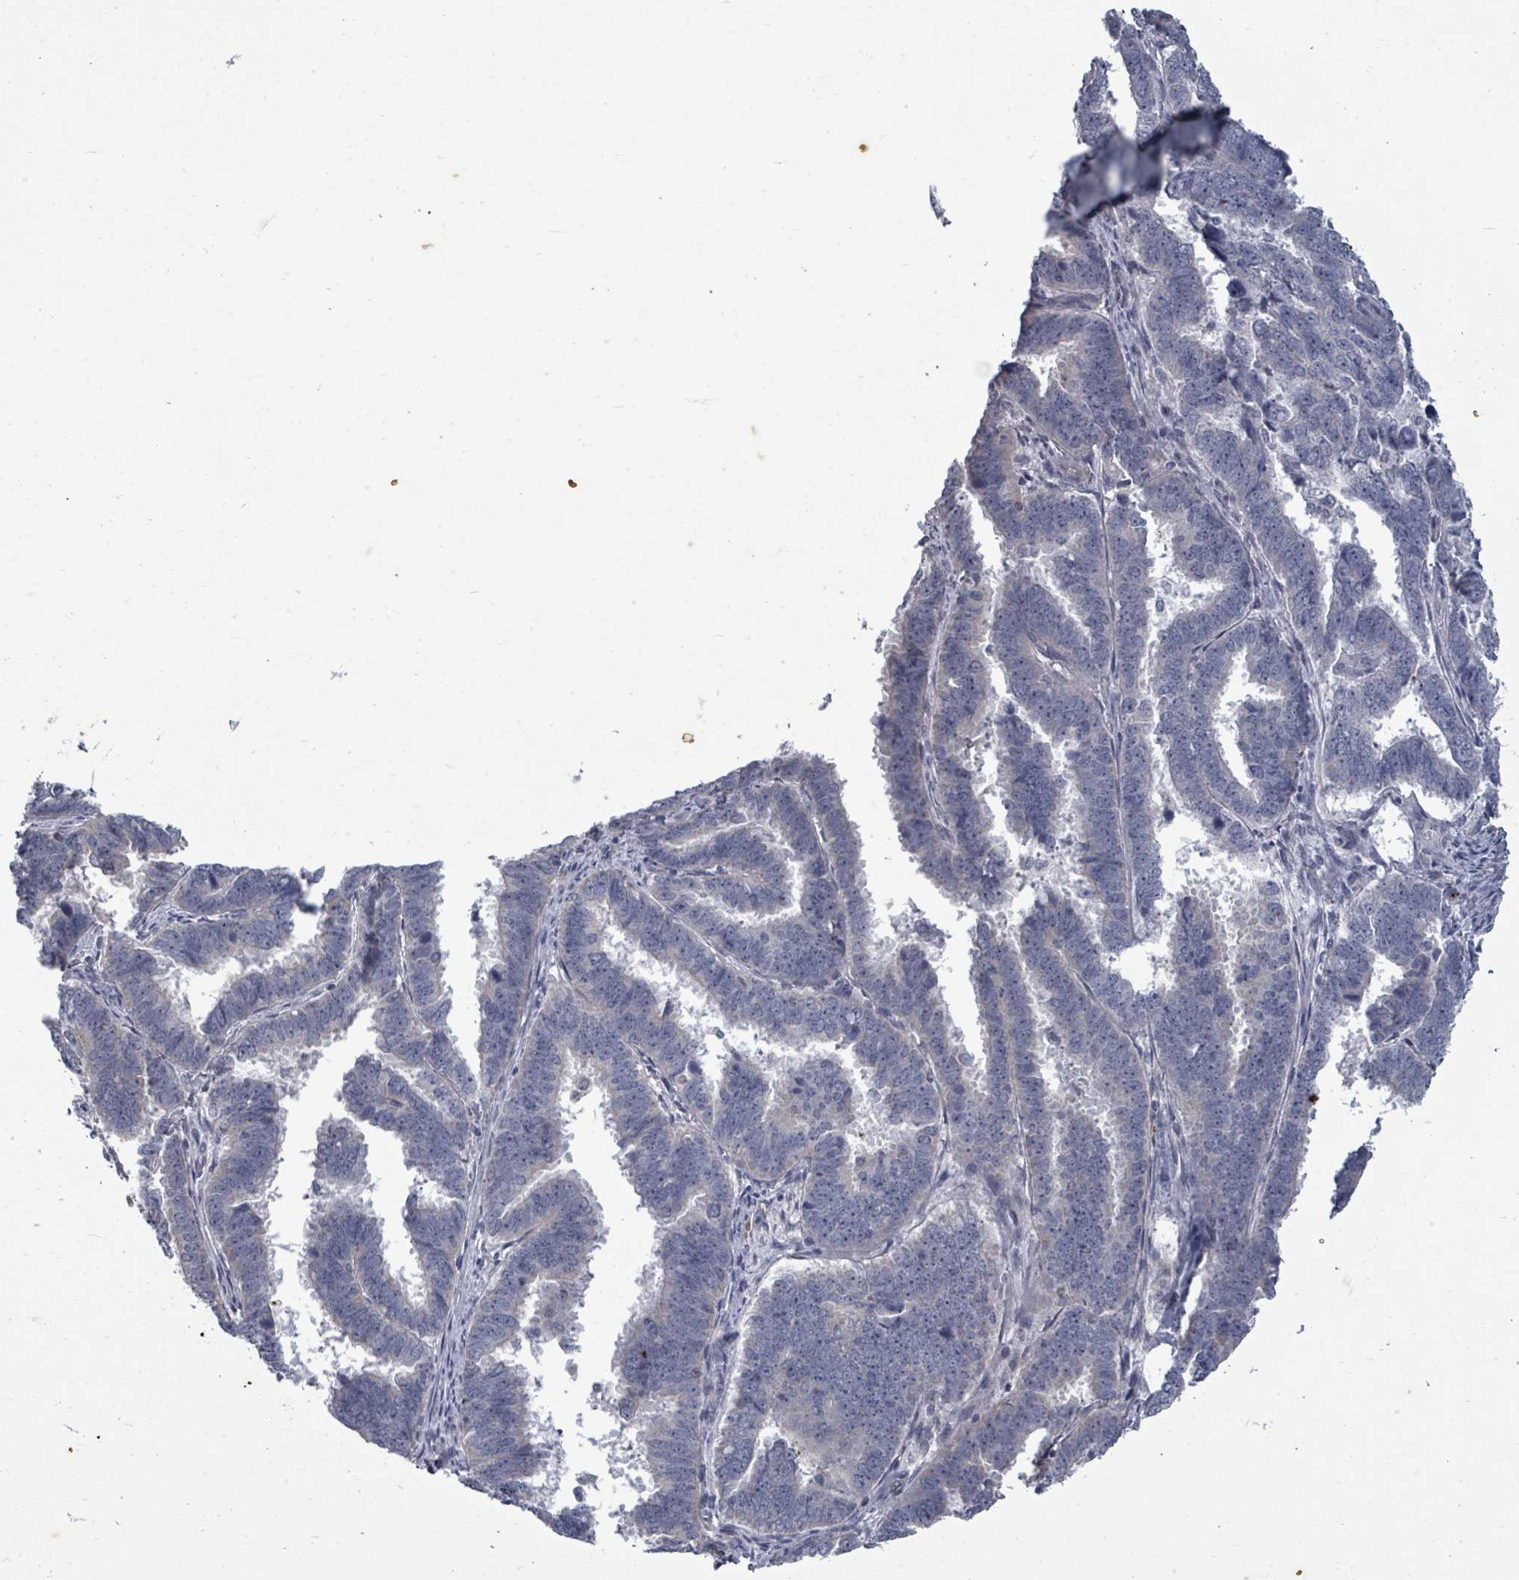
{"staining": {"intensity": "negative", "quantity": "none", "location": "none"}, "tissue": "endometrial cancer", "cell_type": "Tumor cells", "image_type": "cancer", "snomed": [{"axis": "morphology", "description": "Adenocarcinoma, NOS"}, {"axis": "topography", "description": "Endometrium"}], "caption": "Immunohistochemistry micrograph of endometrial cancer (adenocarcinoma) stained for a protein (brown), which demonstrates no expression in tumor cells. (DAB (3,3'-diaminobenzidine) immunohistochemistry (IHC), high magnification).", "gene": "ASB12", "patient": {"sex": "female", "age": 75}}